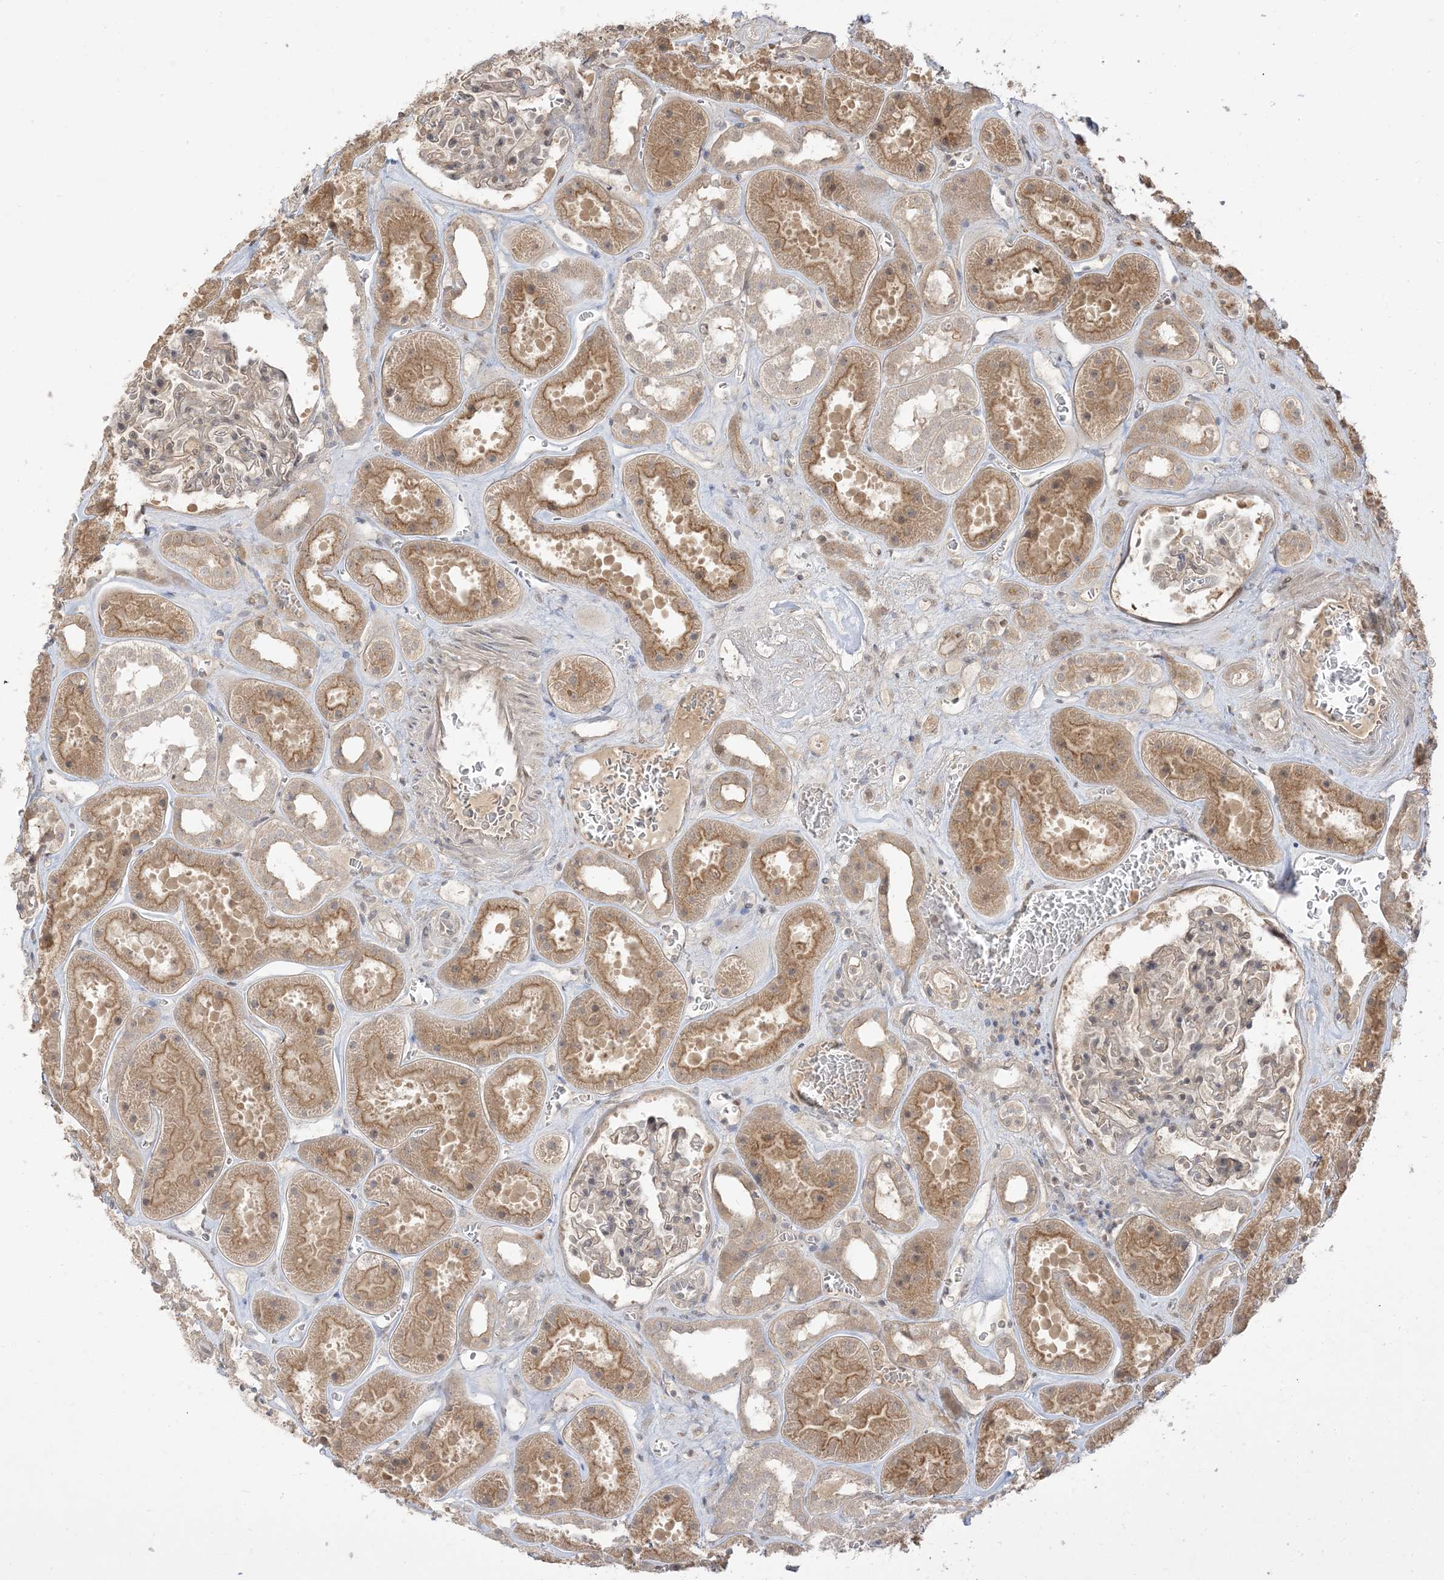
{"staining": {"intensity": "negative", "quantity": "none", "location": "none"}, "tissue": "kidney", "cell_type": "Cells in glomeruli", "image_type": "normal", "snomed": [{"axis": "morphology", "description": "Normal tissue, NOS"}, {"axis": "topography", "description": "Kidney"}], "caption": "Cells in glomeruli are negative for protein expression in unremarkable human kidney. (DAB immunohistochemistry, high magnification).", "gene": "TBCC", "patient": {"sex": "female", "age": 41}}